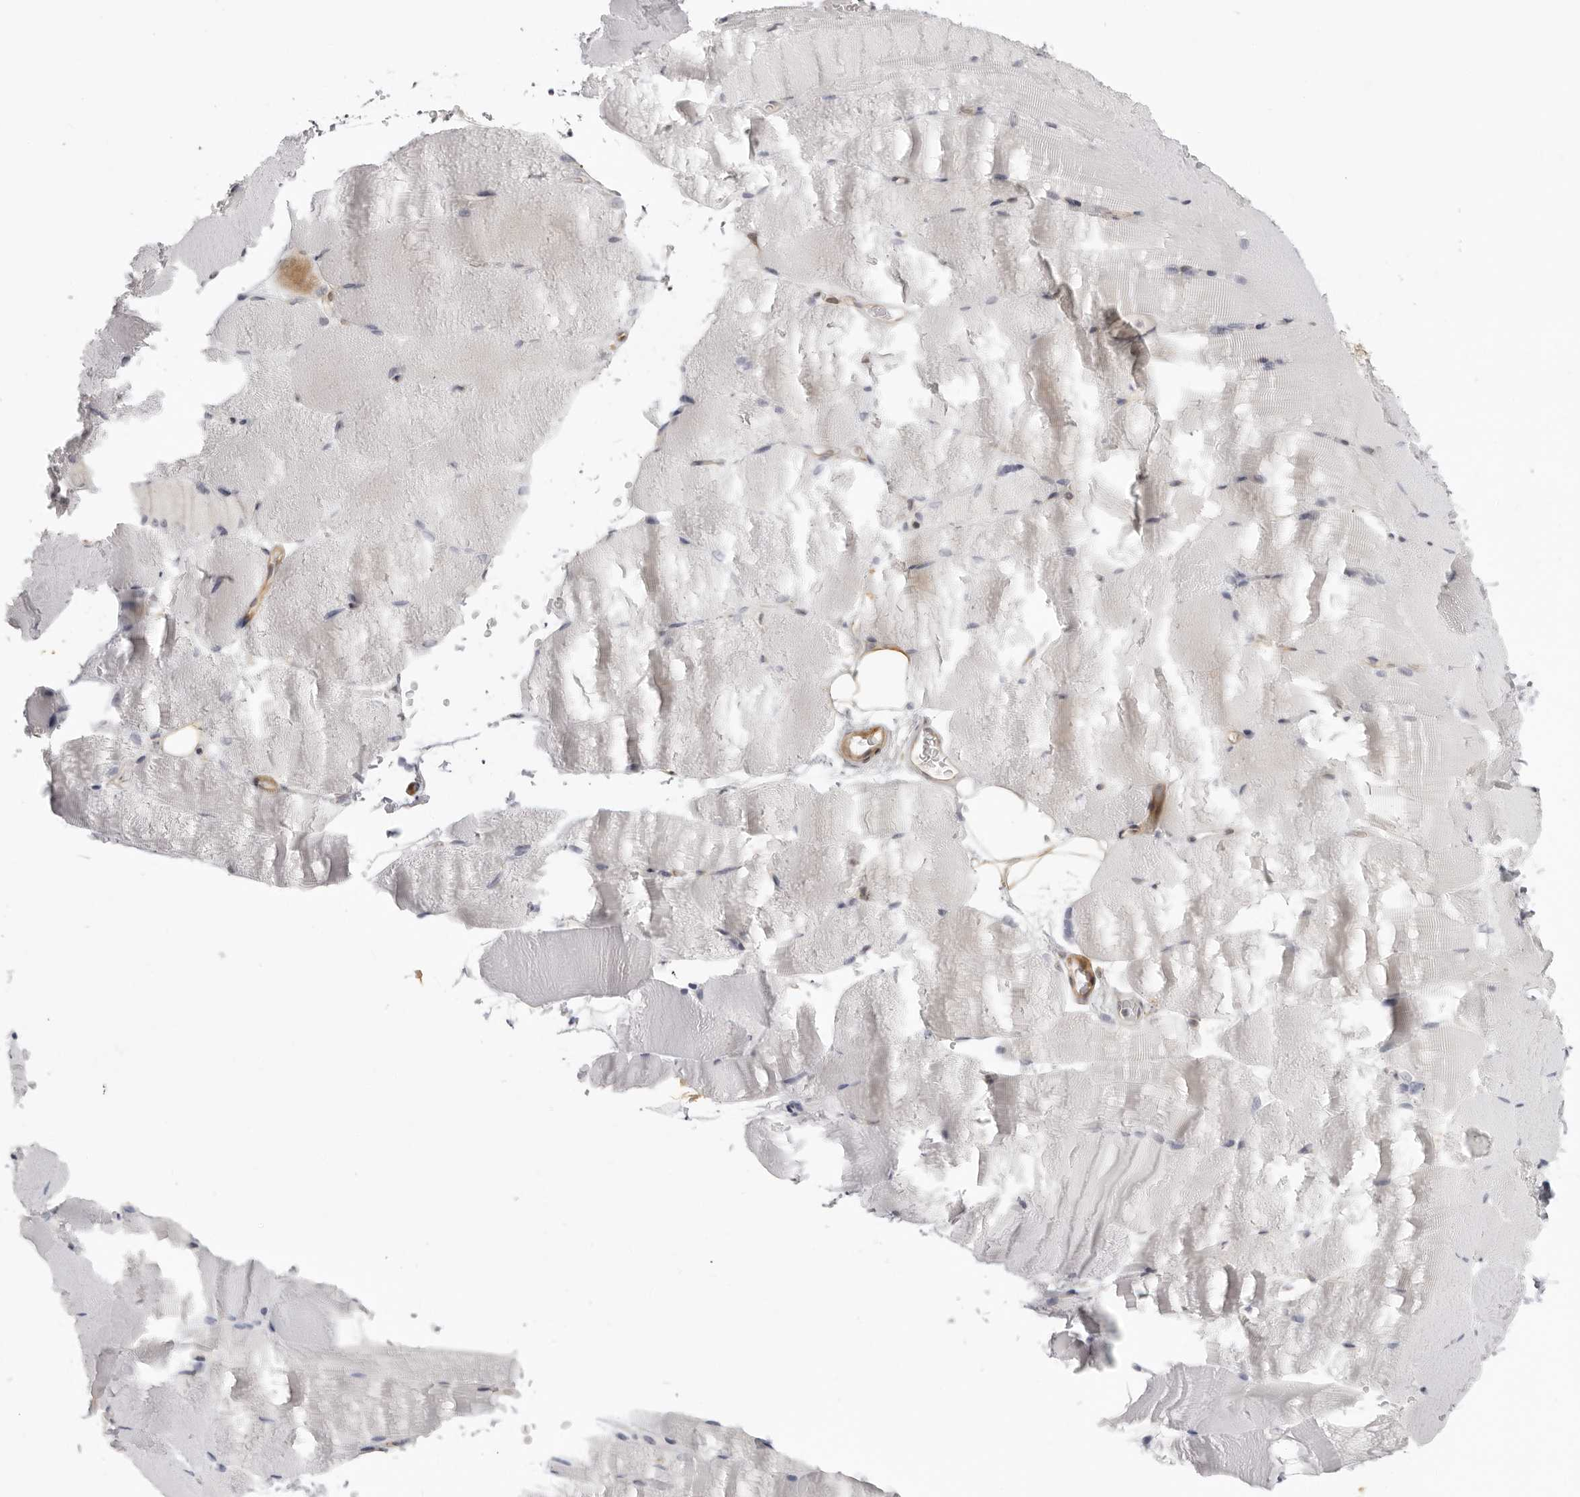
{"staining": {"intensity": "negative", "quantity": "none", "location": "none"}, "tissue": "skeletal muscle", "cell_type": "Myocytes", "image_type": "normal", "snomed": [{"axis": "morphology", "description": "Normal tissue, NOS"}, {"axis": "topography", "description": "Skeletal muscle"}, {"axis": "topography", "description": "Parathyroid gland"}], "caption": "High magnification brightfield microscopy of normal skeletal muscle stained with DAB (3,3'-diaminobenzidine) (brown) and counterstained with hematoxylin (blue): myocytes show no significant staining. Nuclei are stained in blue.", "gene": "SUGCT", "patient": {"sex": "female", "age": 37}}